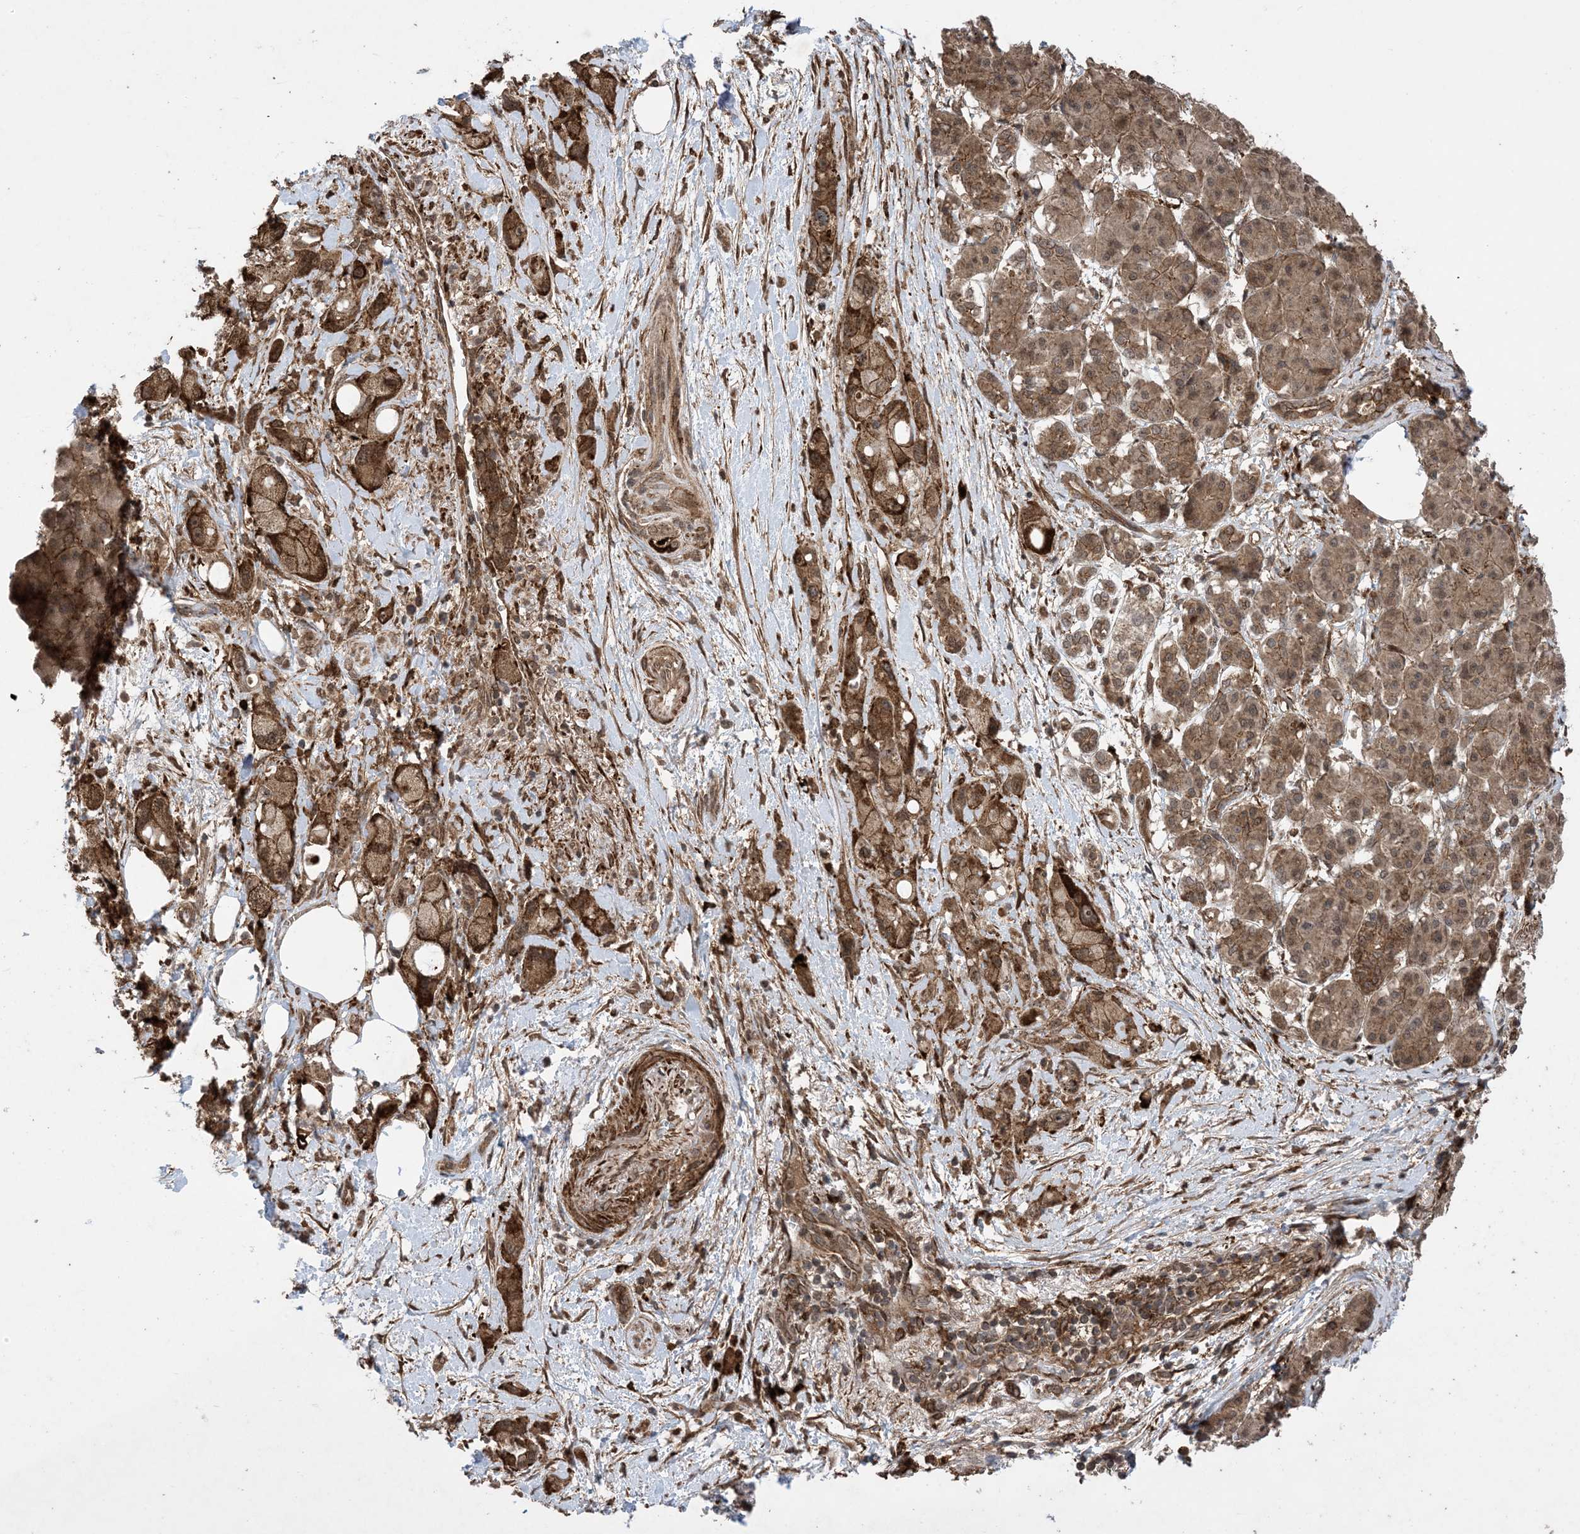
{"staining": {"intensity": "moderate", "quantity": ">75%", "location": "cytoplasmic/membranous"}, "tissue": "pancreatic cancer", "cell_type": "Tumor cells", "image_type": "cancer", "snomed": [{"axis": "morphology", "description": "Normal tissue, NOS"}, {"axis": "morphology", "description": "Adenocarcinoma, NOS"}, {"axis": "topography", "description": "Pancreas"}], "caption": "An image showing moderate cytoplasmic/membranous staining in about >75% of tumor cells in pancreatic adenocarcinoma, as visualized by brown immunohistochemical staining.", "gene": "ZNF511", "patient": {"sex": "female", "age": 68}}